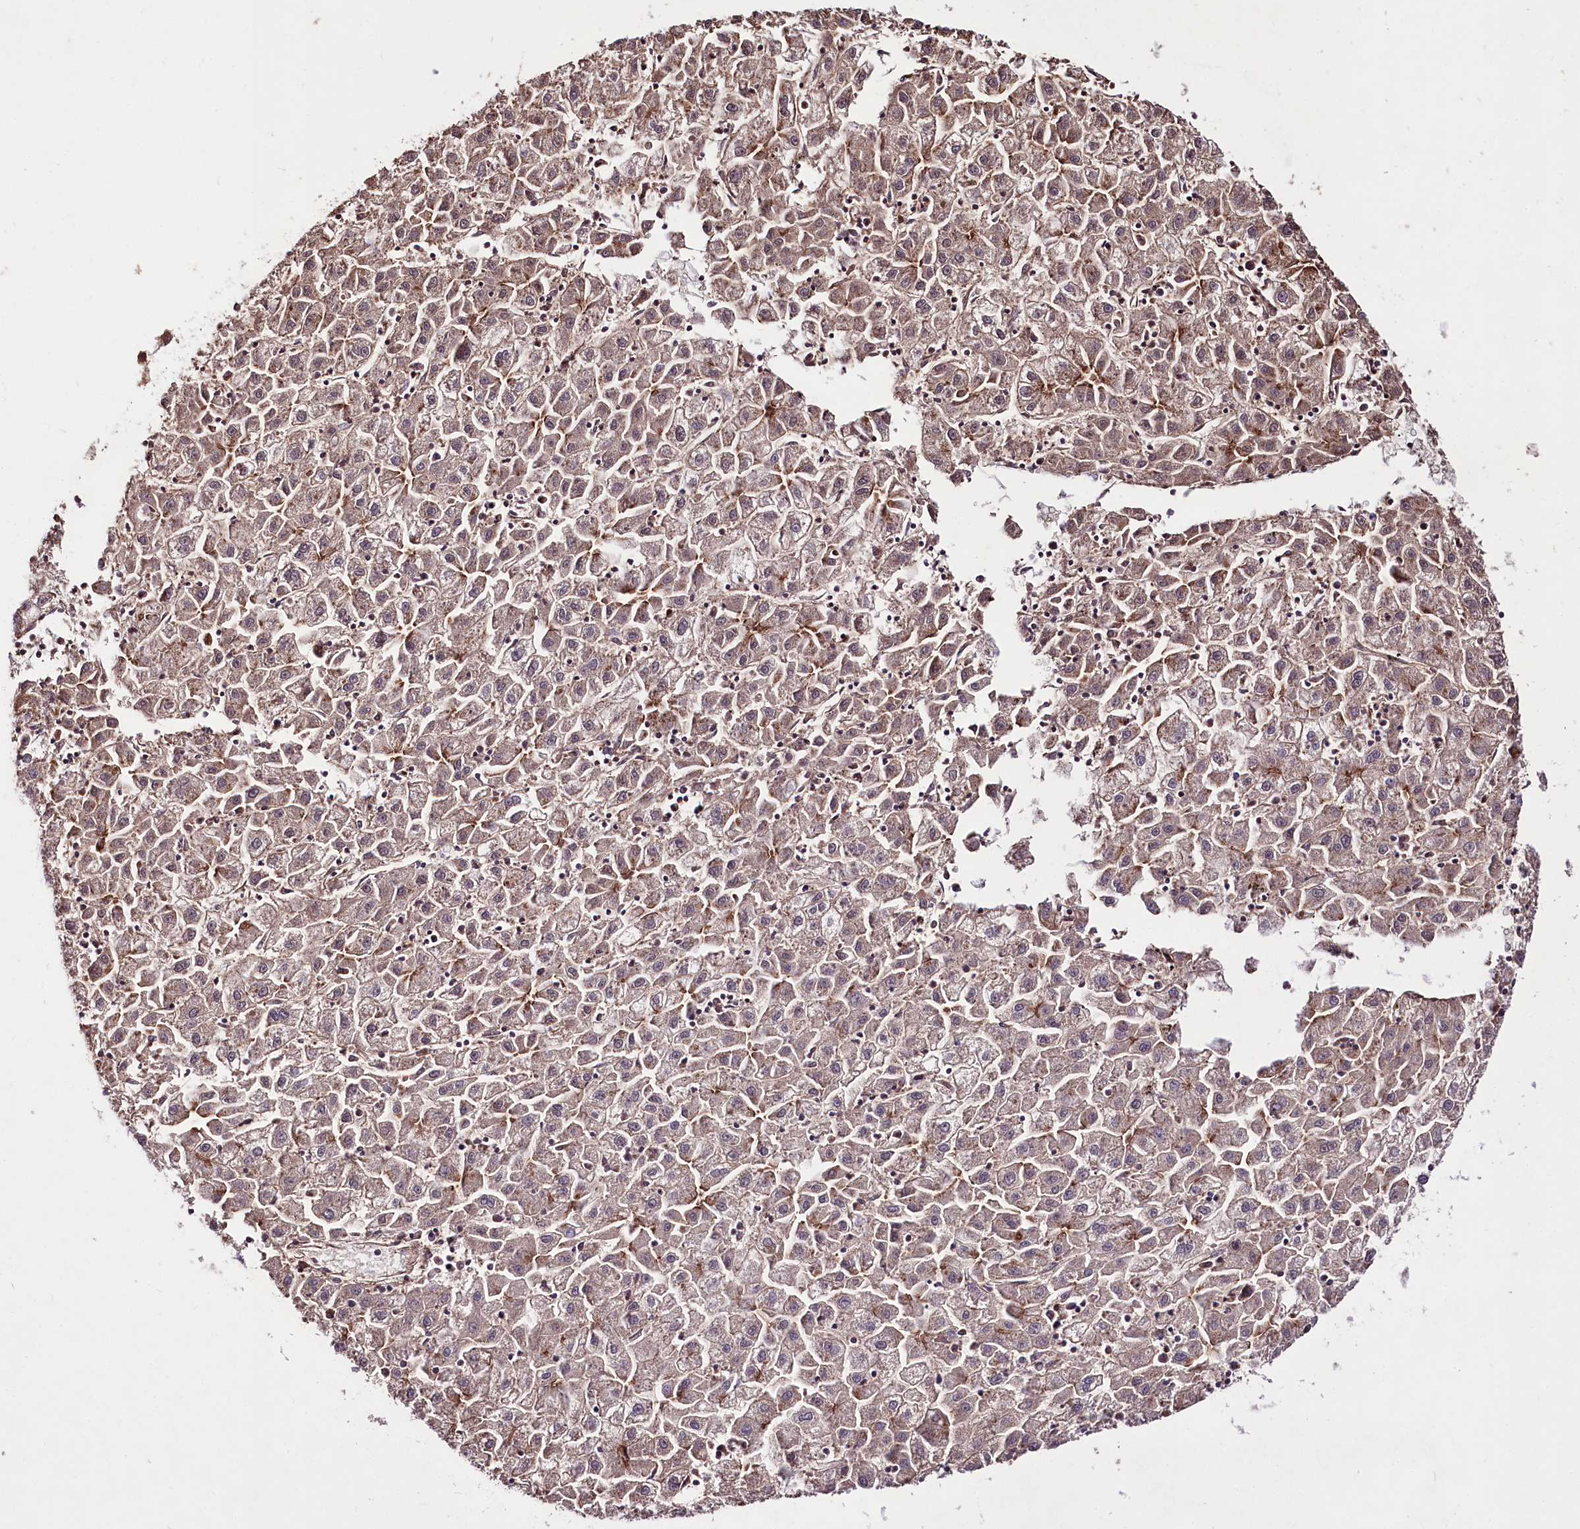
{"staining": {"intensity": "weak", "quantity": ">75%", "location": "cytoplasmic/membranous"}, "tissue": "liver cancer", "cell_type": "Tumor cells", "image_type": "cancer", "snomed": [{"axis": "morphology", "description": "Carcinoma, Hepatocellular, NOS"}, {"axis": "topography", "description": "Liver"}], "caption": "Liver hepatocellular carcinoma stained with immunohistochemistry (IHC) shows weak cytoplasmic/membranous positivity in about >75% of tumor cells.", "gene": "REXO2", "patient": {"sex": "male", "age": 72}}